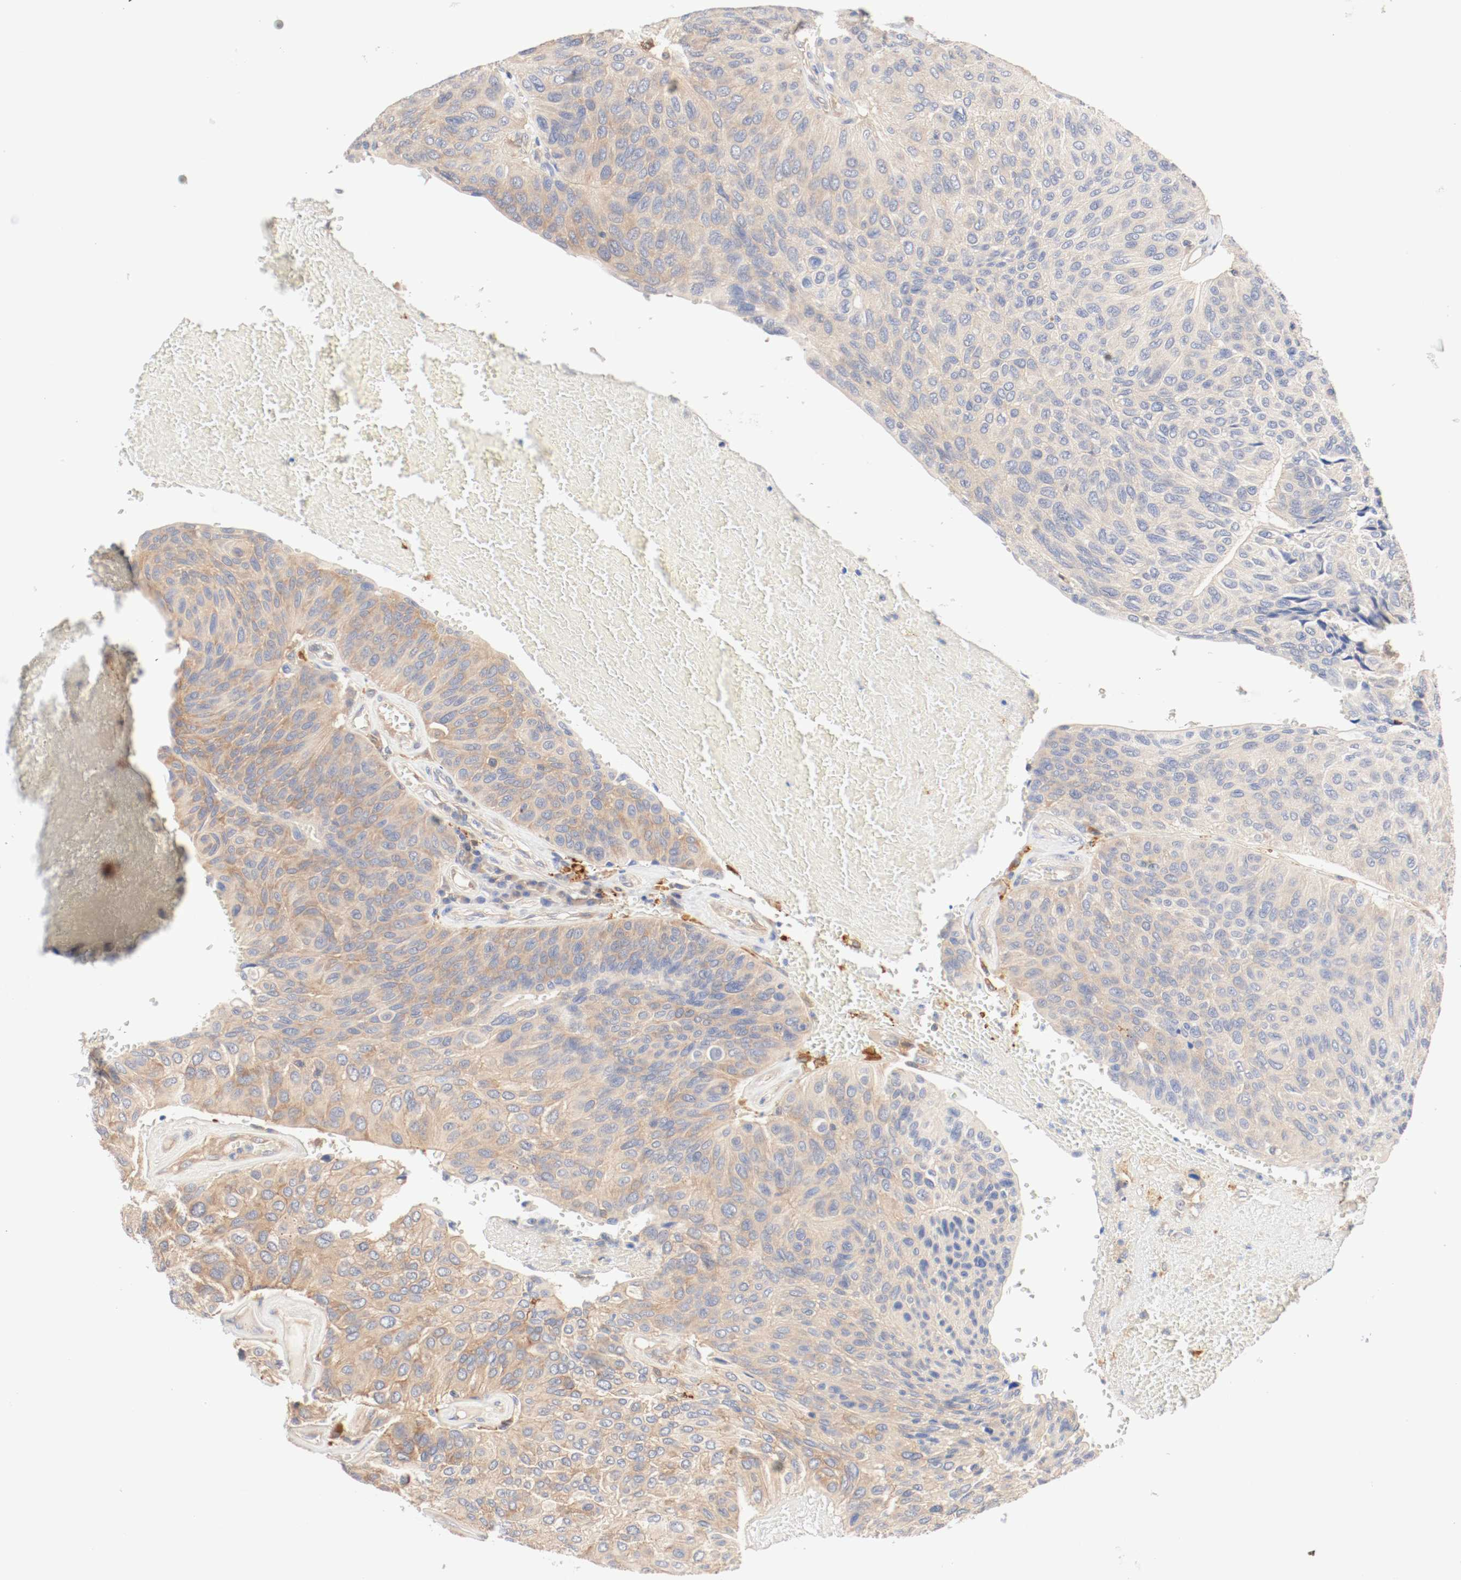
{"staining": {"intensity": "moderate", "quantity": ">75%", "location": "cytoplasmic/membranous"}, "tissue": "urothelial cancer", "cell_type": "Tumor cells", "image_type": "cancer", "snomed": [{"axis": "morphology", "description": "Urothelial carcinoma, High grade"}, {"axis": "topography", "description": "Urinary bladder"}], "caption": "Tumor cells demonstrate medium levels of moderate cytoplasmic/membranous expression in about >75% of cells in high-grade urothelial carcinoma.", "gene": "GIT1", "patient": {"sex": "male", "age": 66}}